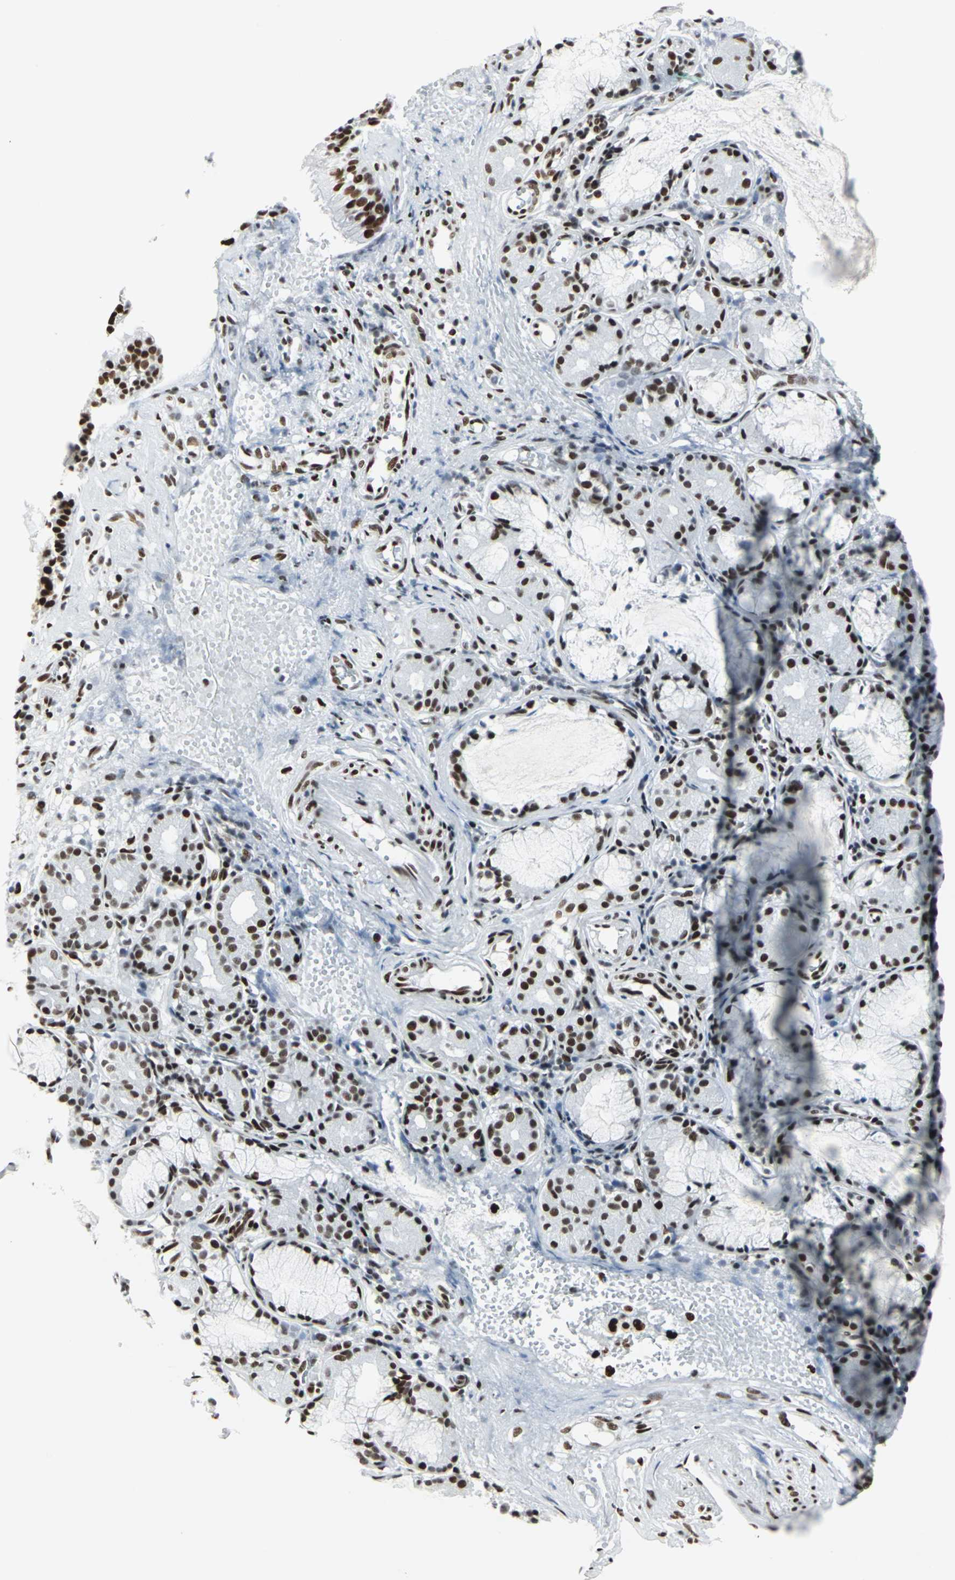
{"staining": {"intensity": "strong", "quantity": ">75%", "location": "nuclear"}, "tissue": "nasopharynx", "cell_type": "Respiratory epithelial cells", "image_type": "normal", "snomed": [{"axis": "morphology", "description": "Normal tissue, NOS"}, {"axis": "morphology", "description": "Inflammation, NOS"}, {"axis": "topography", "description": "Nasopharynx"}], "caption": "Protein analysis of normal nasopharynx demonstrates strong nuclear positivity in approximately >75% of respiratory epithelial cells. (Stains: DAB (3,3'-diaminobenzidine) in brown, nuclei in blue, Microscopy: brightfield microscopy at high magnification).", "gene": "HDAC2", "patient": {"sex": "female", "age": 55}}